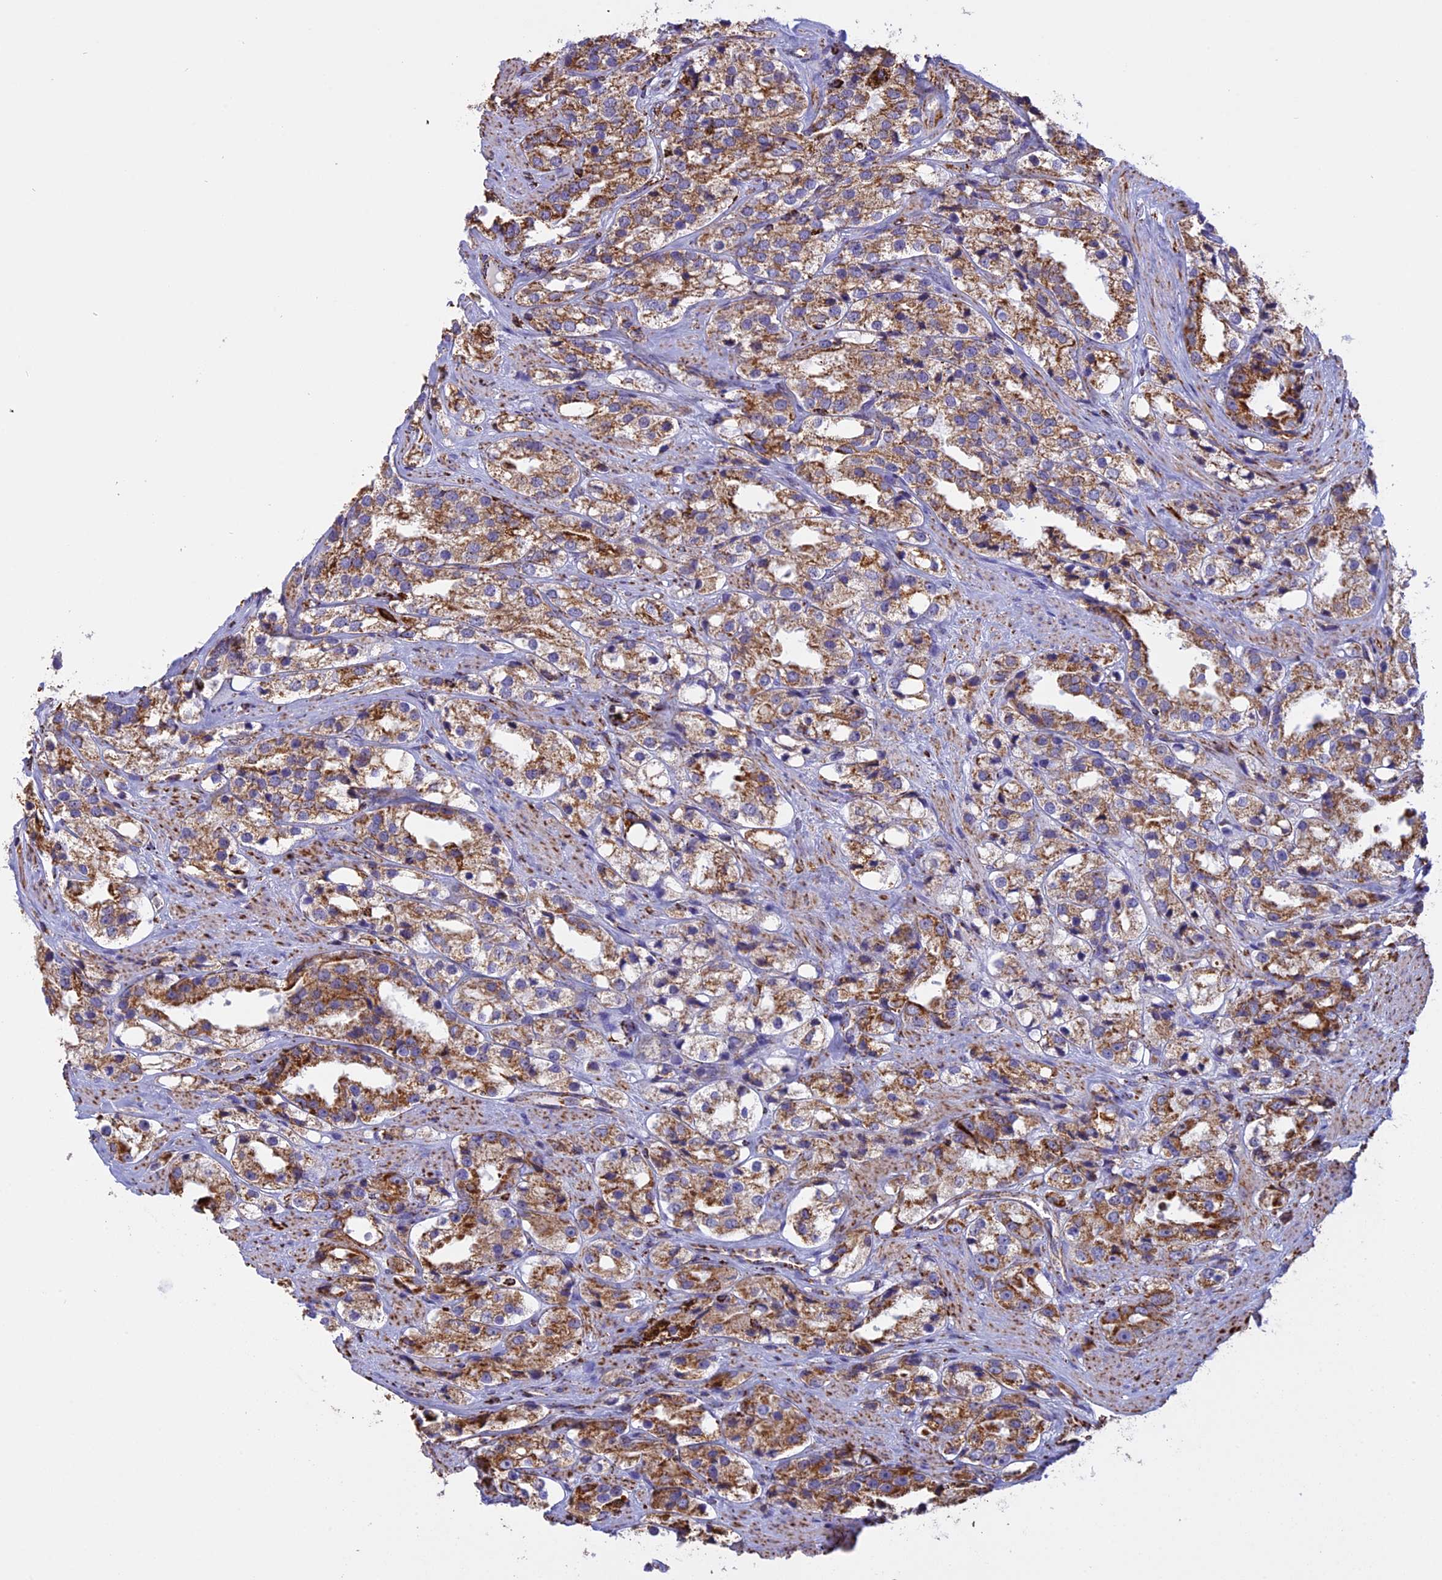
{"staining": {"intensity": "moderate", "quantity": ">75%", "location": "cytoplasmic/membranous"}, "tissue": "prostate cancer", "cell_type": "Tumor cells", "image_type": "cancer", "snomed": [{"axis": "morphology", "description": "Adenocarcinoma, NOS"}, {"axis": "topography", "description": "Prostate"}], "caption": "Immunohistochemistry image of neoplastic tissue: adenocarcinoma (prostate) stained using immunohistochemistry exhibits medium levels of moderate protein expression localized specifically in the cytoplasmic/membranous of tumor cells, appearing as a cytoplasmic/membranous brown color.", "gene": "KCNG1", "patient": {"sex": "male", "age": 79}}